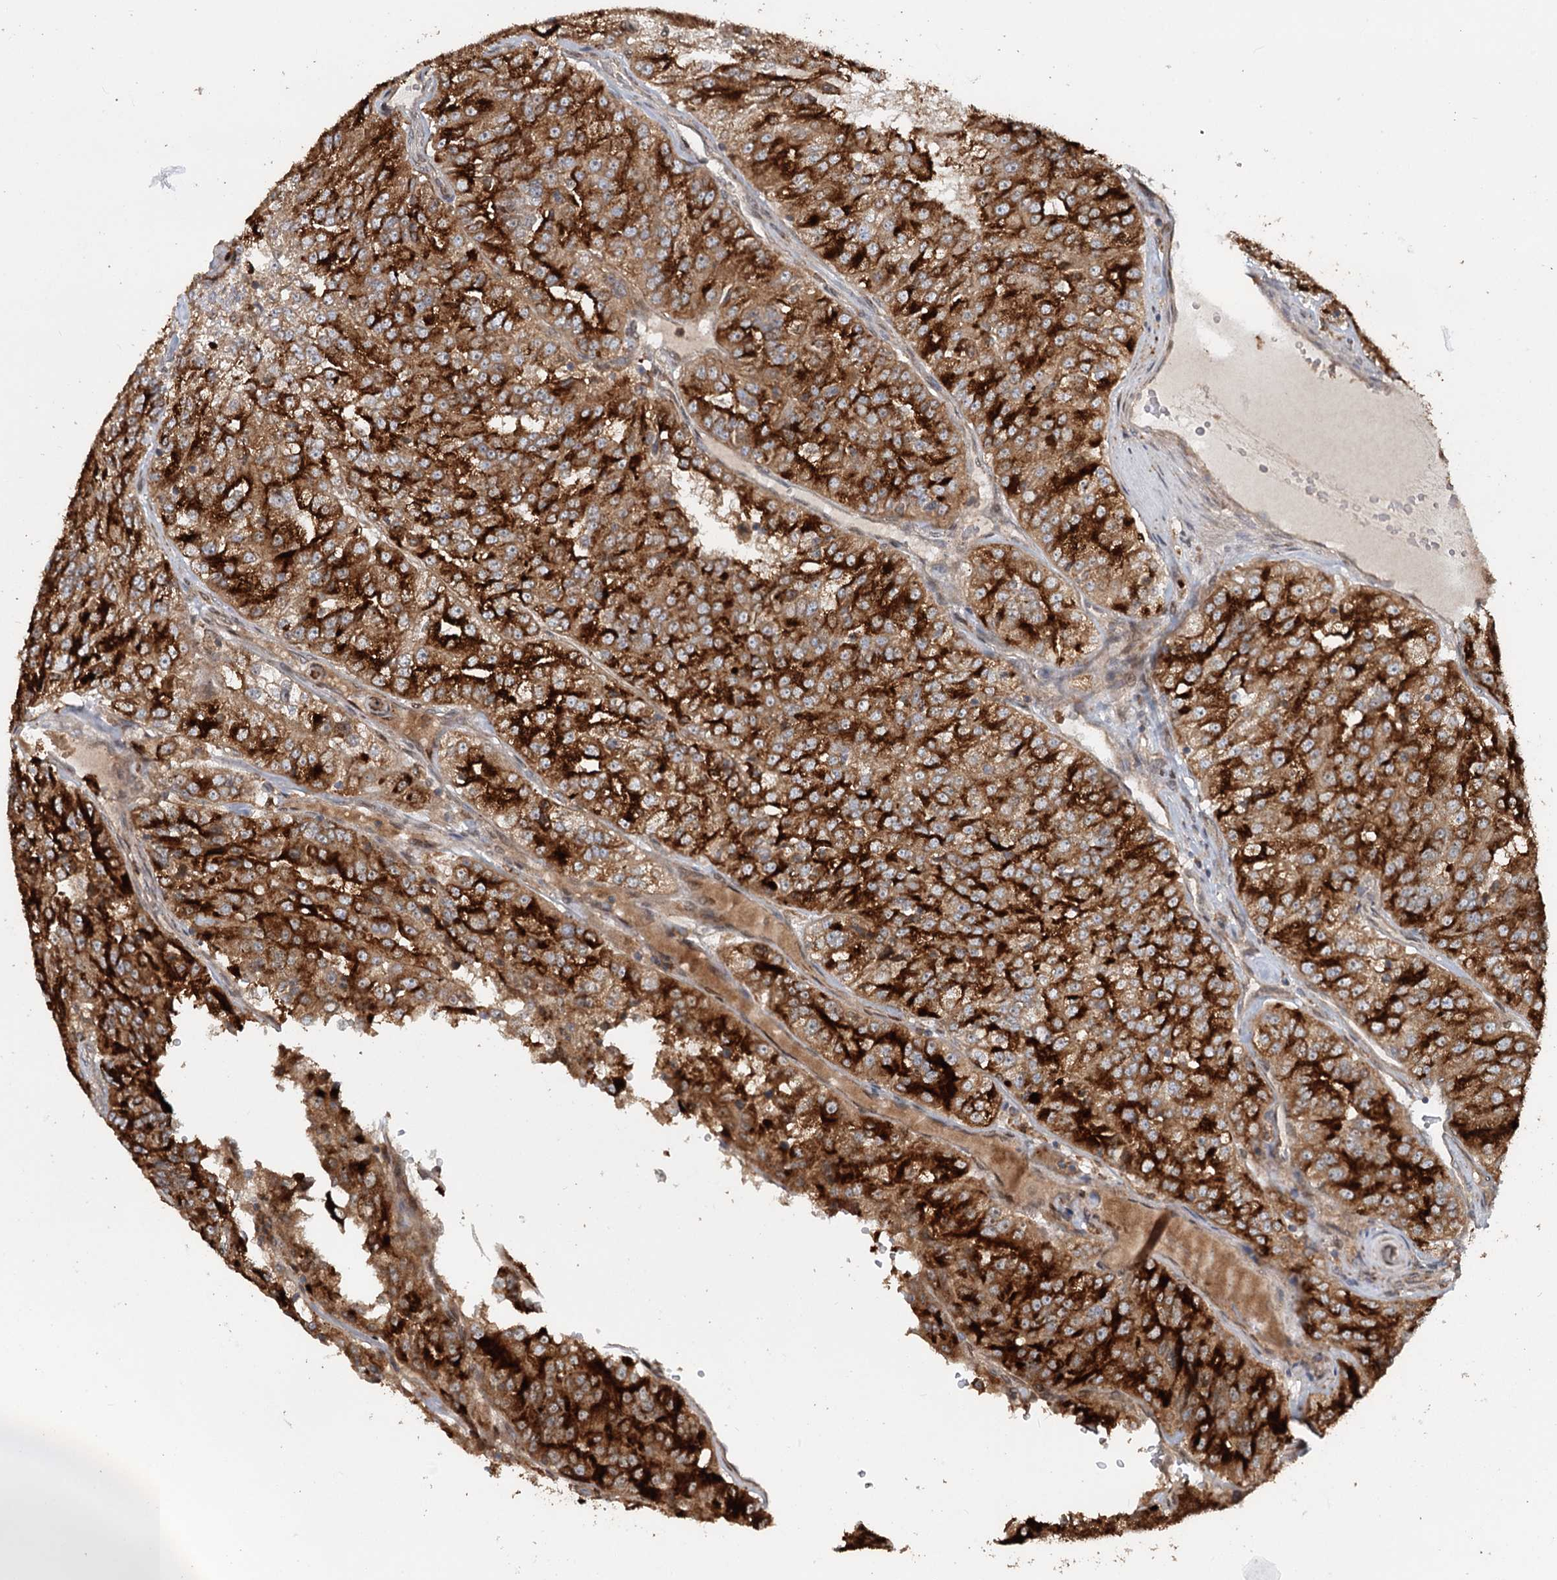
{"staining": {"intensity": "strong", "quantity": ">75%", "location": "cytoplasmic/membranous"}, "tissue": "renal cancer", "cell_type": "Tumor cells", "image_type": "cancer", "snomed": [{"axis": "morphology", "description": "Adenocarcinoma, NOS"}, {"axis": "topography", "description": "Kidney"}], "caption": "Immunohistochemistry of renal cancer (adenocarcinoma) reveals high levels of strong cytoplasmic/membranous expression in about >75% of tumor cells.", "gene": "RNF111", "patient": {"sex": "female", "age": 63}}